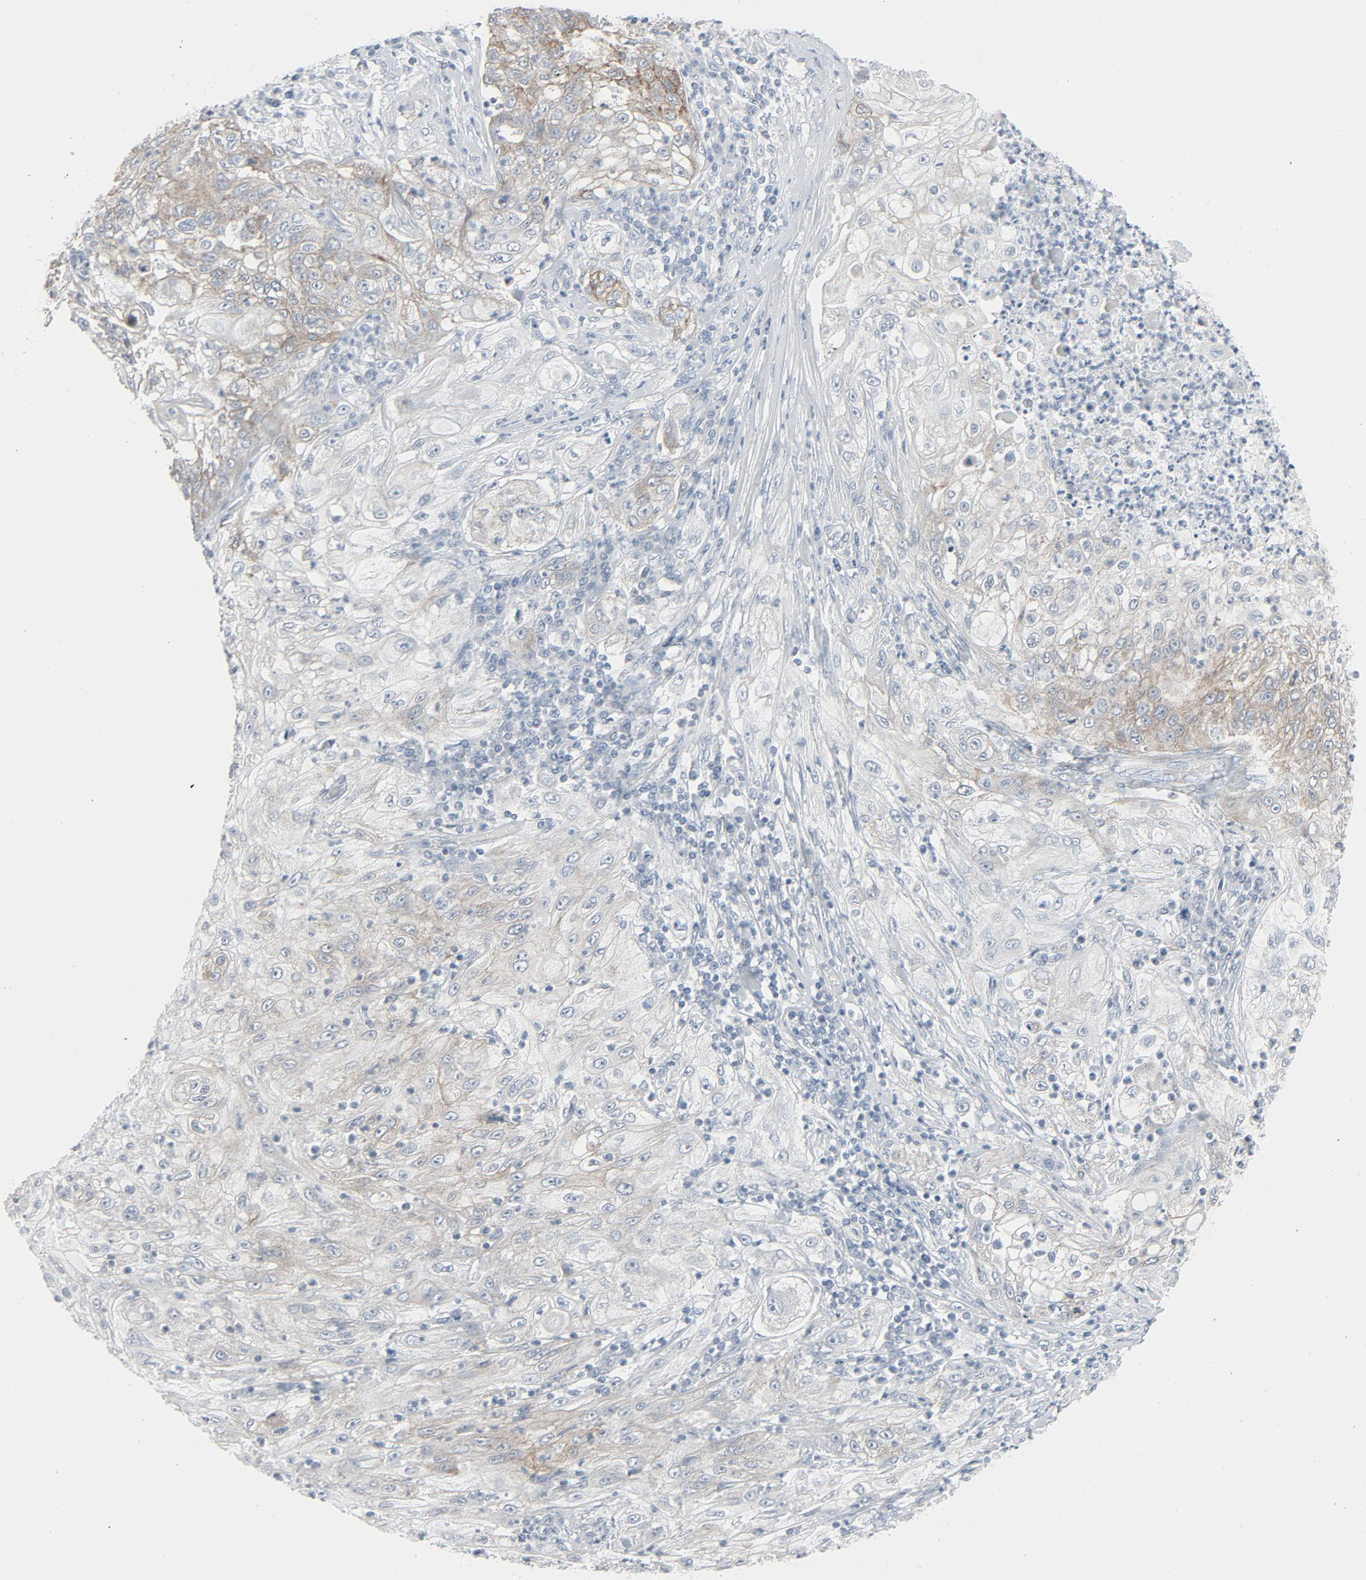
{"staining": {"intensity": "weak", "quantity": "25%-75%", "location": "cytoplasmic/membranous"}, "tissue": "lung cancer", "cell_type": "Tumor cells", "image_type": "cancer", "snomed": [{"axis": "morphology", "description": "Inflammation, NOS"}, {"axis": "morphology", "description": "Squamous cell carcinoma, NOS"}, {"axis": "topography", "description": "Lymph node"}, {"axis": "topography", "description": "Soft tissue"}, {"axis": "topography", "description": "Lung"}], "caption": "A high-resolution image shows immunohistochemistry staining of lung squamous cell carcinoma, which reveals weak cytoplasmic/membranous positivity in about 25%-75% of tumor cells.", "gene": "FGFR3", "patient": {"sex": "male", "age": 66}}